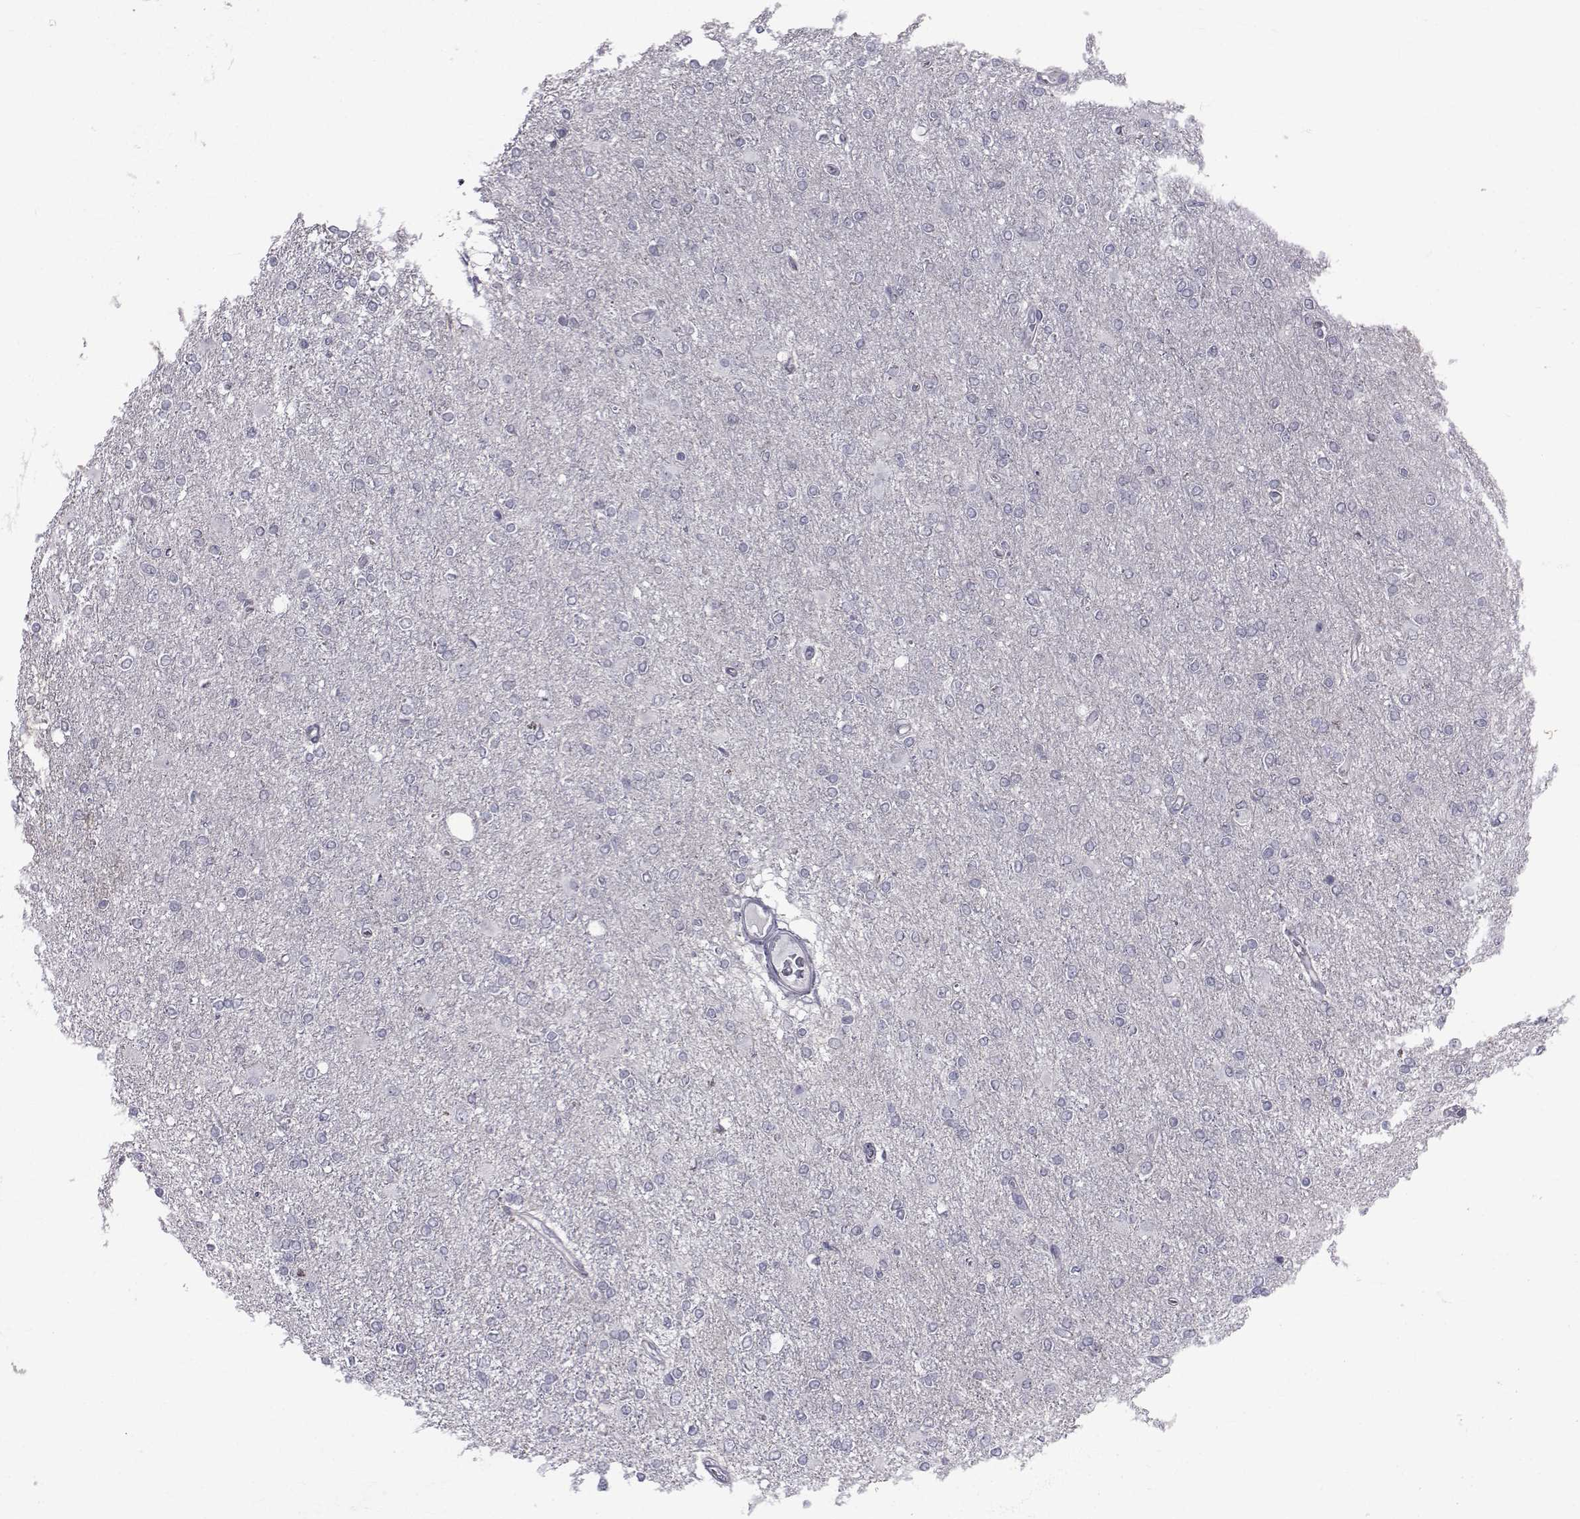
{"staining": {"intensity": "negative", "quantity": "none", "location": "none"}, "tissue": "glioma", "cell_type": "Tumor cells", "image_type": "cancer", "snomed": [{"axis": "morphology", "description": "Glioma, malignant, High grade"}, {"axis": "topography", "description": "Cerebral cortex"}], "caption": "A high-resolution histopathology image shows IHC staining of malignant high-grade glioma, which shows no significant expression in tumor cells. (Immunohistochemistry, brightfield microscopy, high magnification).", "gene": "SLC30A10", "patient": {"sex": "male", "age": 70}}